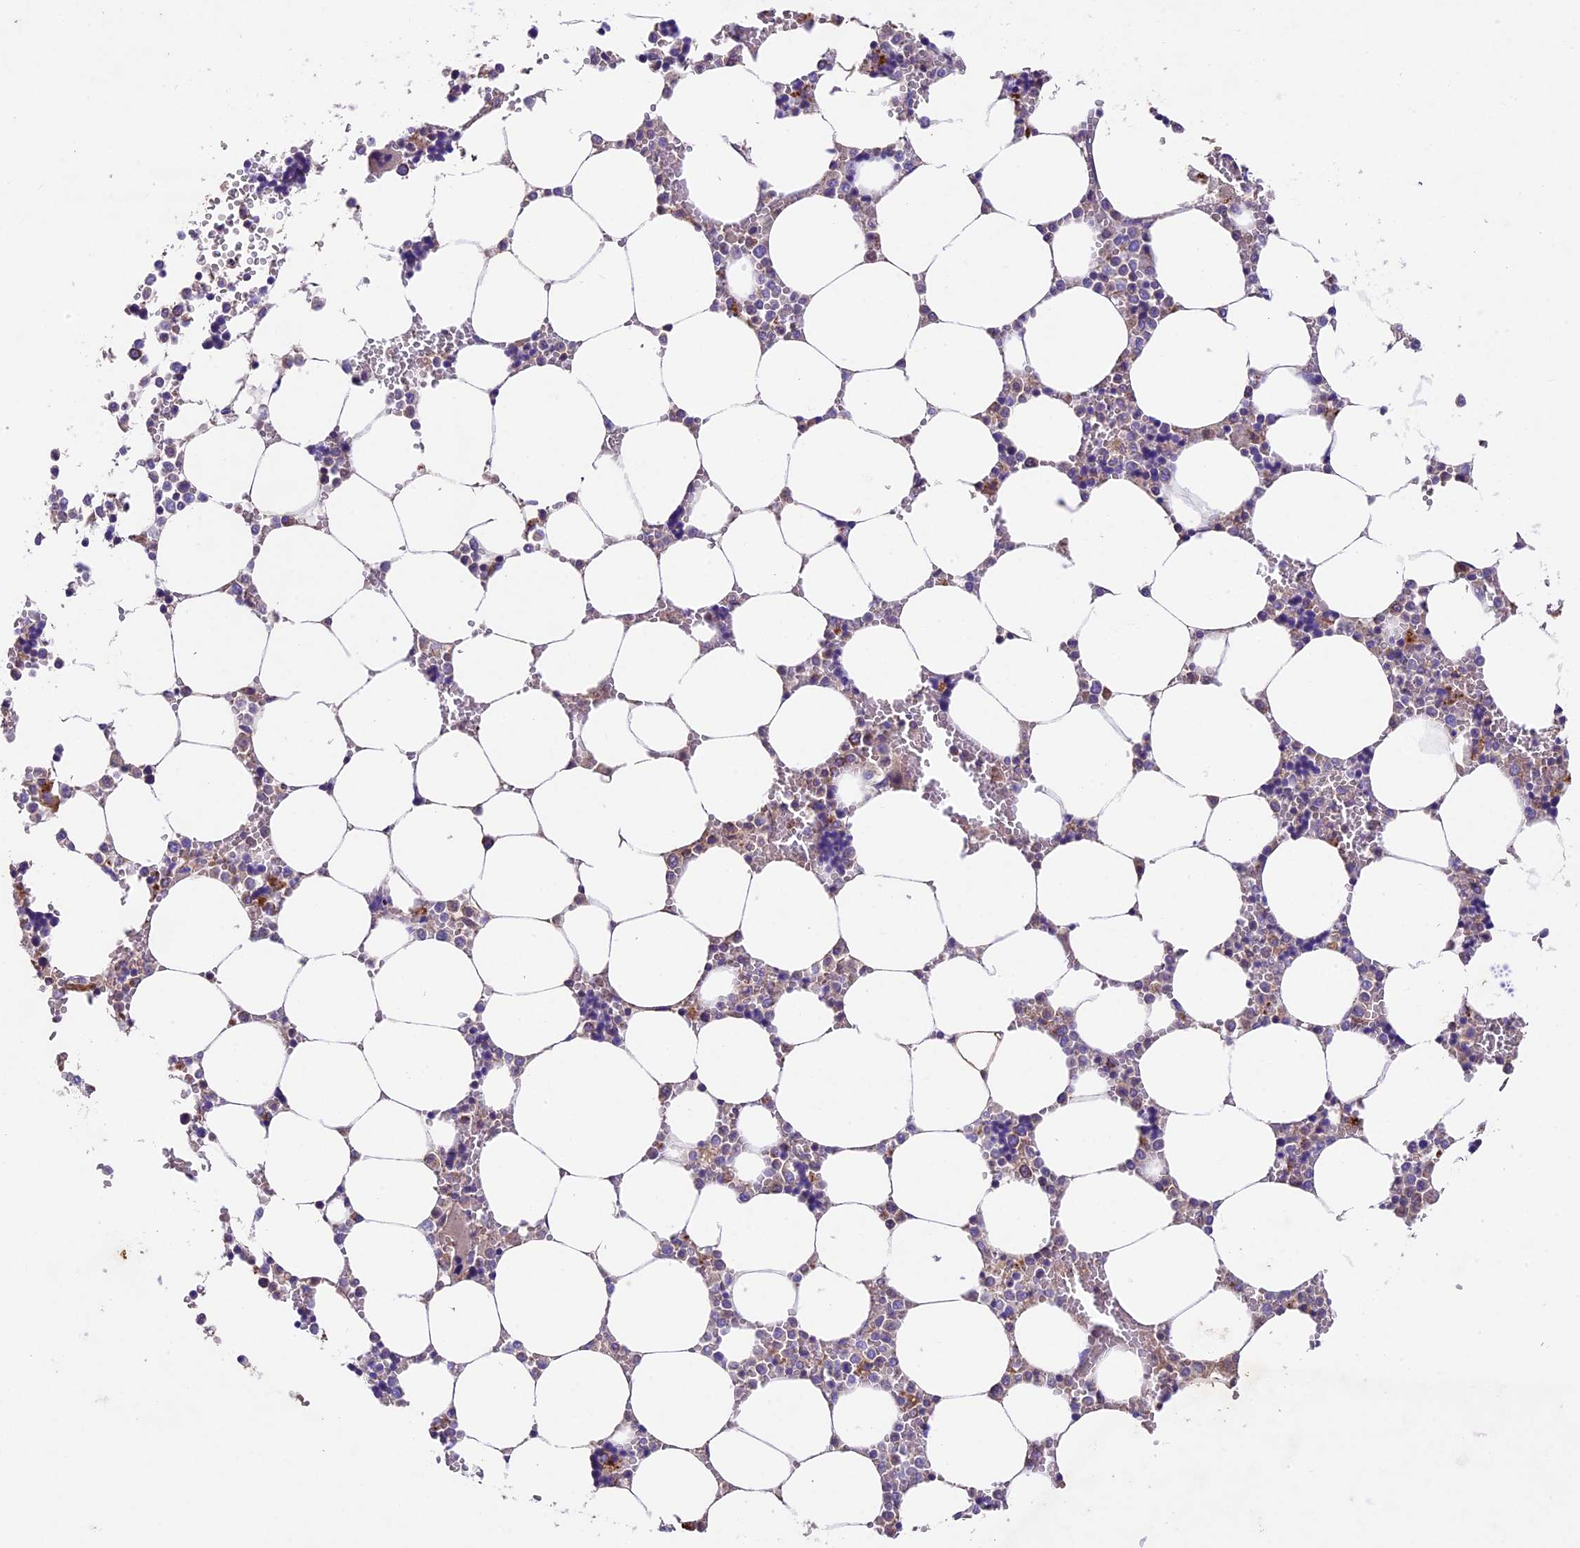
{"staining": {"intensity": "moderate", "quantity": "<25%", "location": "cytoplasmic/membranous"}, "tissue": "bone marrow", "cell_type": "Hematopoietic cells", "image_type": "normal", "snomed": [{"axis": "morphology", "description": "Normal tissue, NOS"}, {"axis": "topography", "description": "Bone marrow"}], "caption": "A low amount of moderate cytoplasmic/membranous expression is seen in approximately <25% of hematopoietic cells in normal bone marrow.", "gene": "PMPCB", "patient": {"sex": "male", "age": 64}}